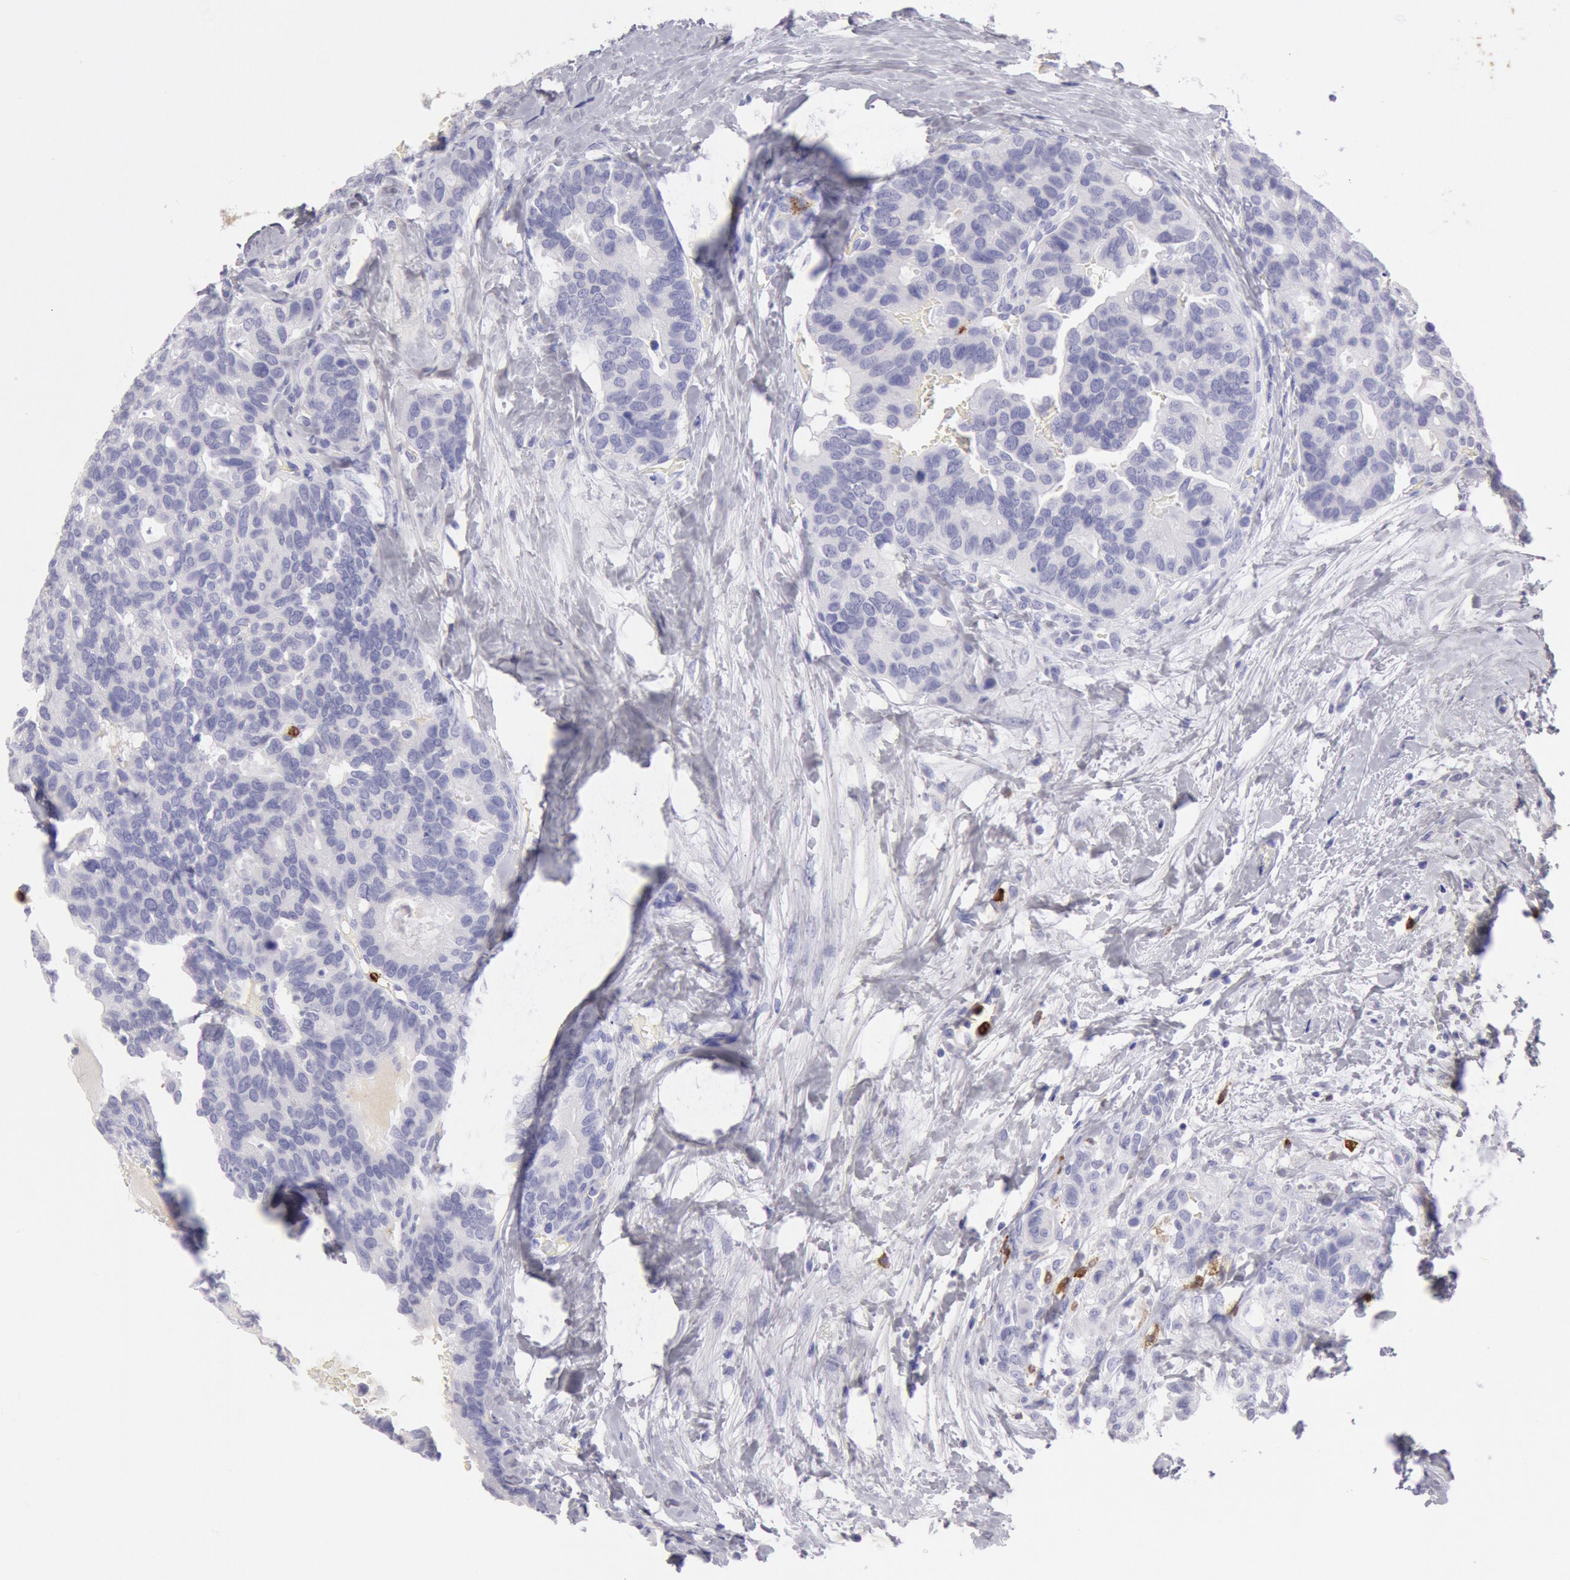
{"staining": {"intensity": "negative", "quantity": "none", "location": "none"}, "tissue": "breast cancer", "cell_type": "Tumor cells", "image_type": "cancer", "snomed": [{"axis": "morphology", "description": "Duct carcinoma"}, {"axis": "topography", "description": "Breast"}], "caption": "Immunohistochemistry (IHC) histopathology image of neoplastic tissue: breast cancer (invasive ductal carcinoma) stained with DAB (3,3'-diaminobenzidine) exhibits no significant protein staining in tumor cells.", "gene": "FCN1", "patient": {"sex": "female", "age": 69}}